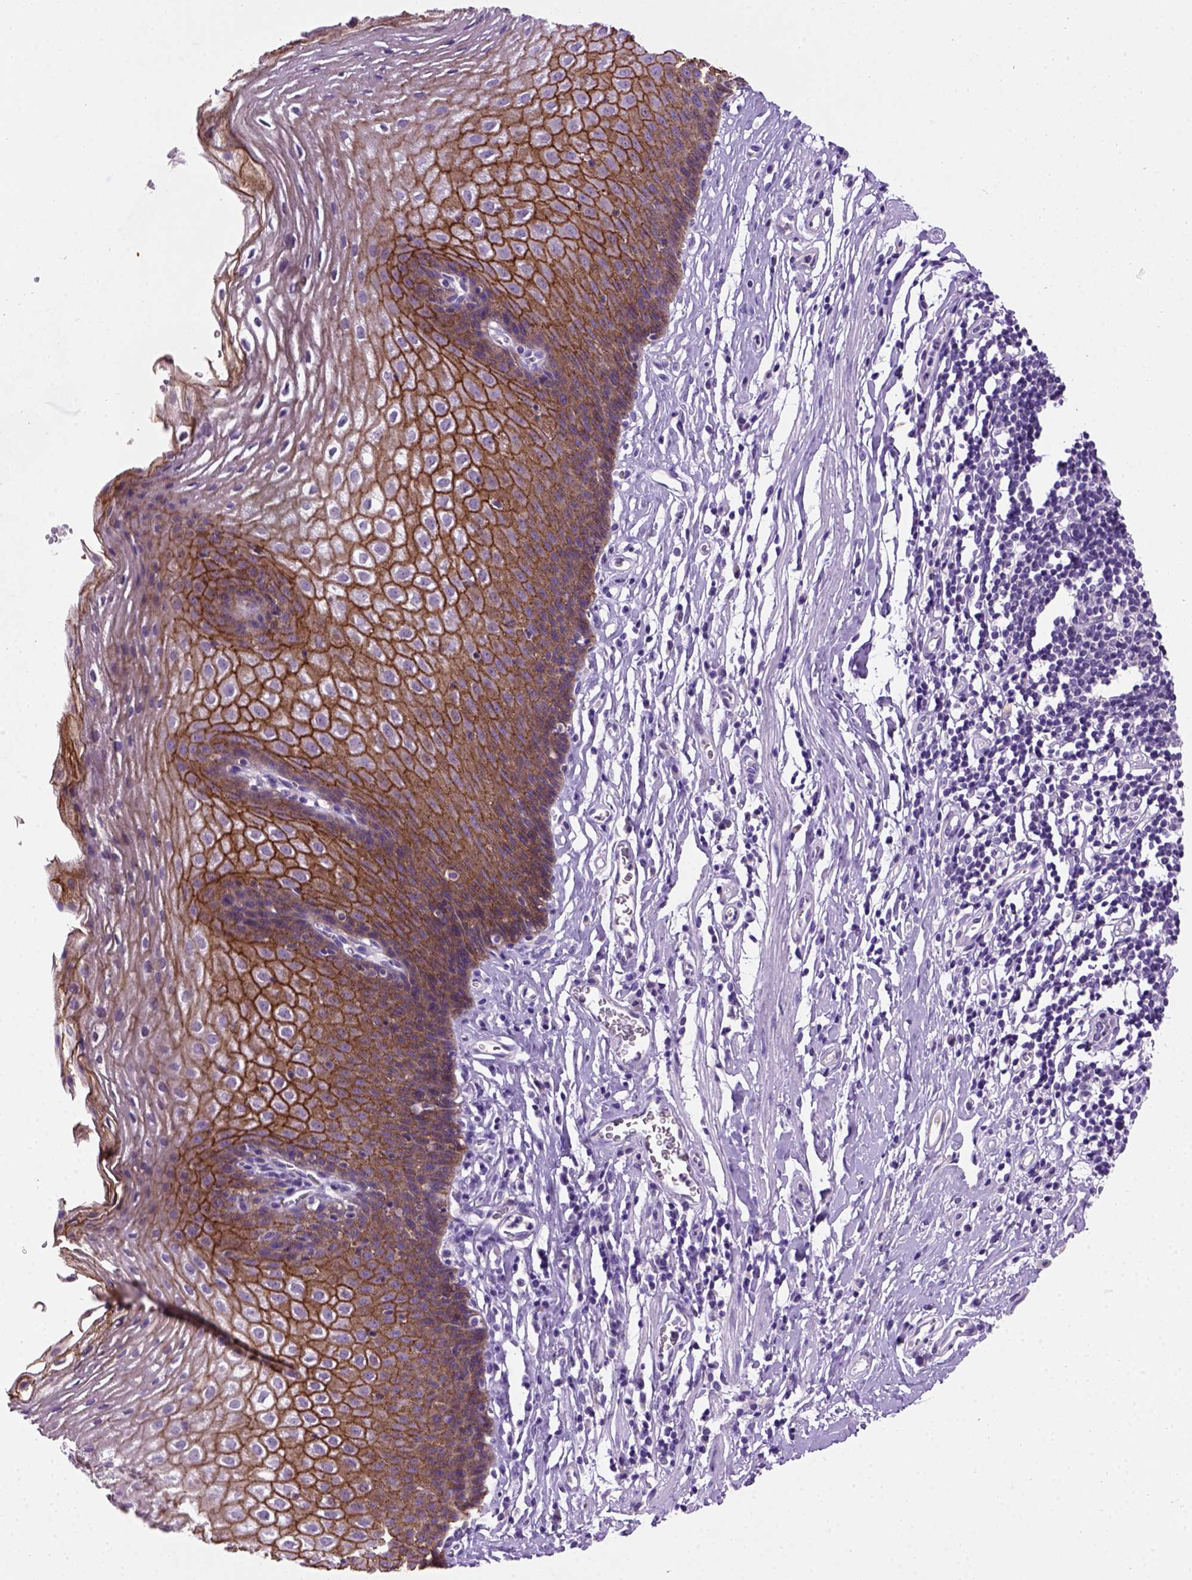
{"staining": {"intensity": "strong", "quantity": ">75%", "location": "cytoplasmic/membranous"}, "tissue": "esophagus", "cell_type": "Squamous epithelial cells", "image_type": "normal", "snomed": [{"axis": "morphology", "description": "Normal tissue, NOS"}, {"axis": "topography", "description": "Esophagus"}], "caption": "Esophagus stained with immunohistochemistry (IHC) displays strong cytoplasmic/membranous expression in about >75% of squamous epithelial cells.", "gene": "CDH1", "patient": {"sex": "male", "age": 72}}